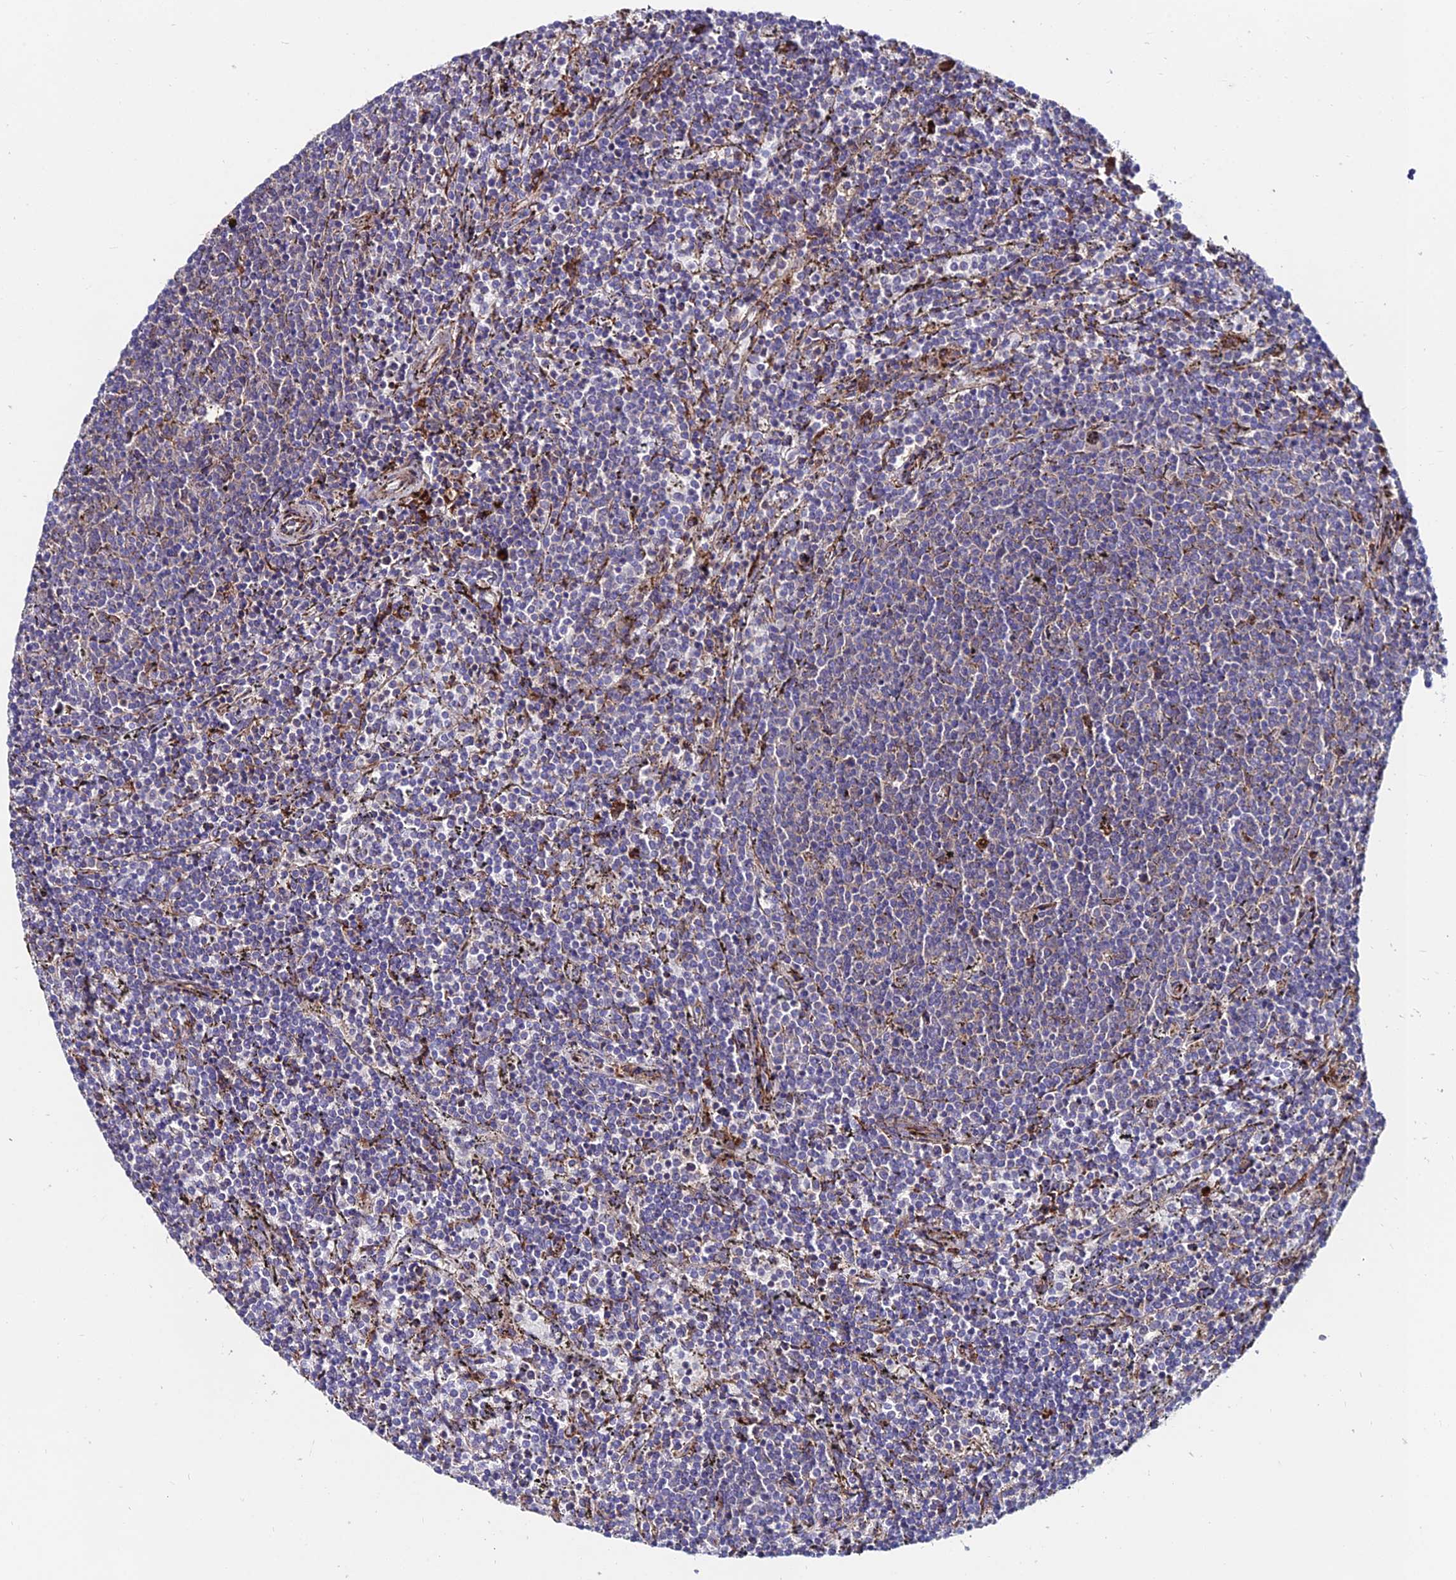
{"staining": {"intensity": "negative", "quantity": "none", "location": "none"}, "tissue": "lymphoma", "cell_type": "Tumor cells", "image_type": "cancer", "snomed": [{"axis": "morphology", "description": "Malignant lymphoma, non-Hodgkin's type, Low grade"}, {"axis": "topography", "description": "Spleen"}], "caption": "This is an IHC image of lymphoma. There is no expression in tumor cells.", "gene": "EIF3K", "patient": {"sex": "female", "age": 50}}